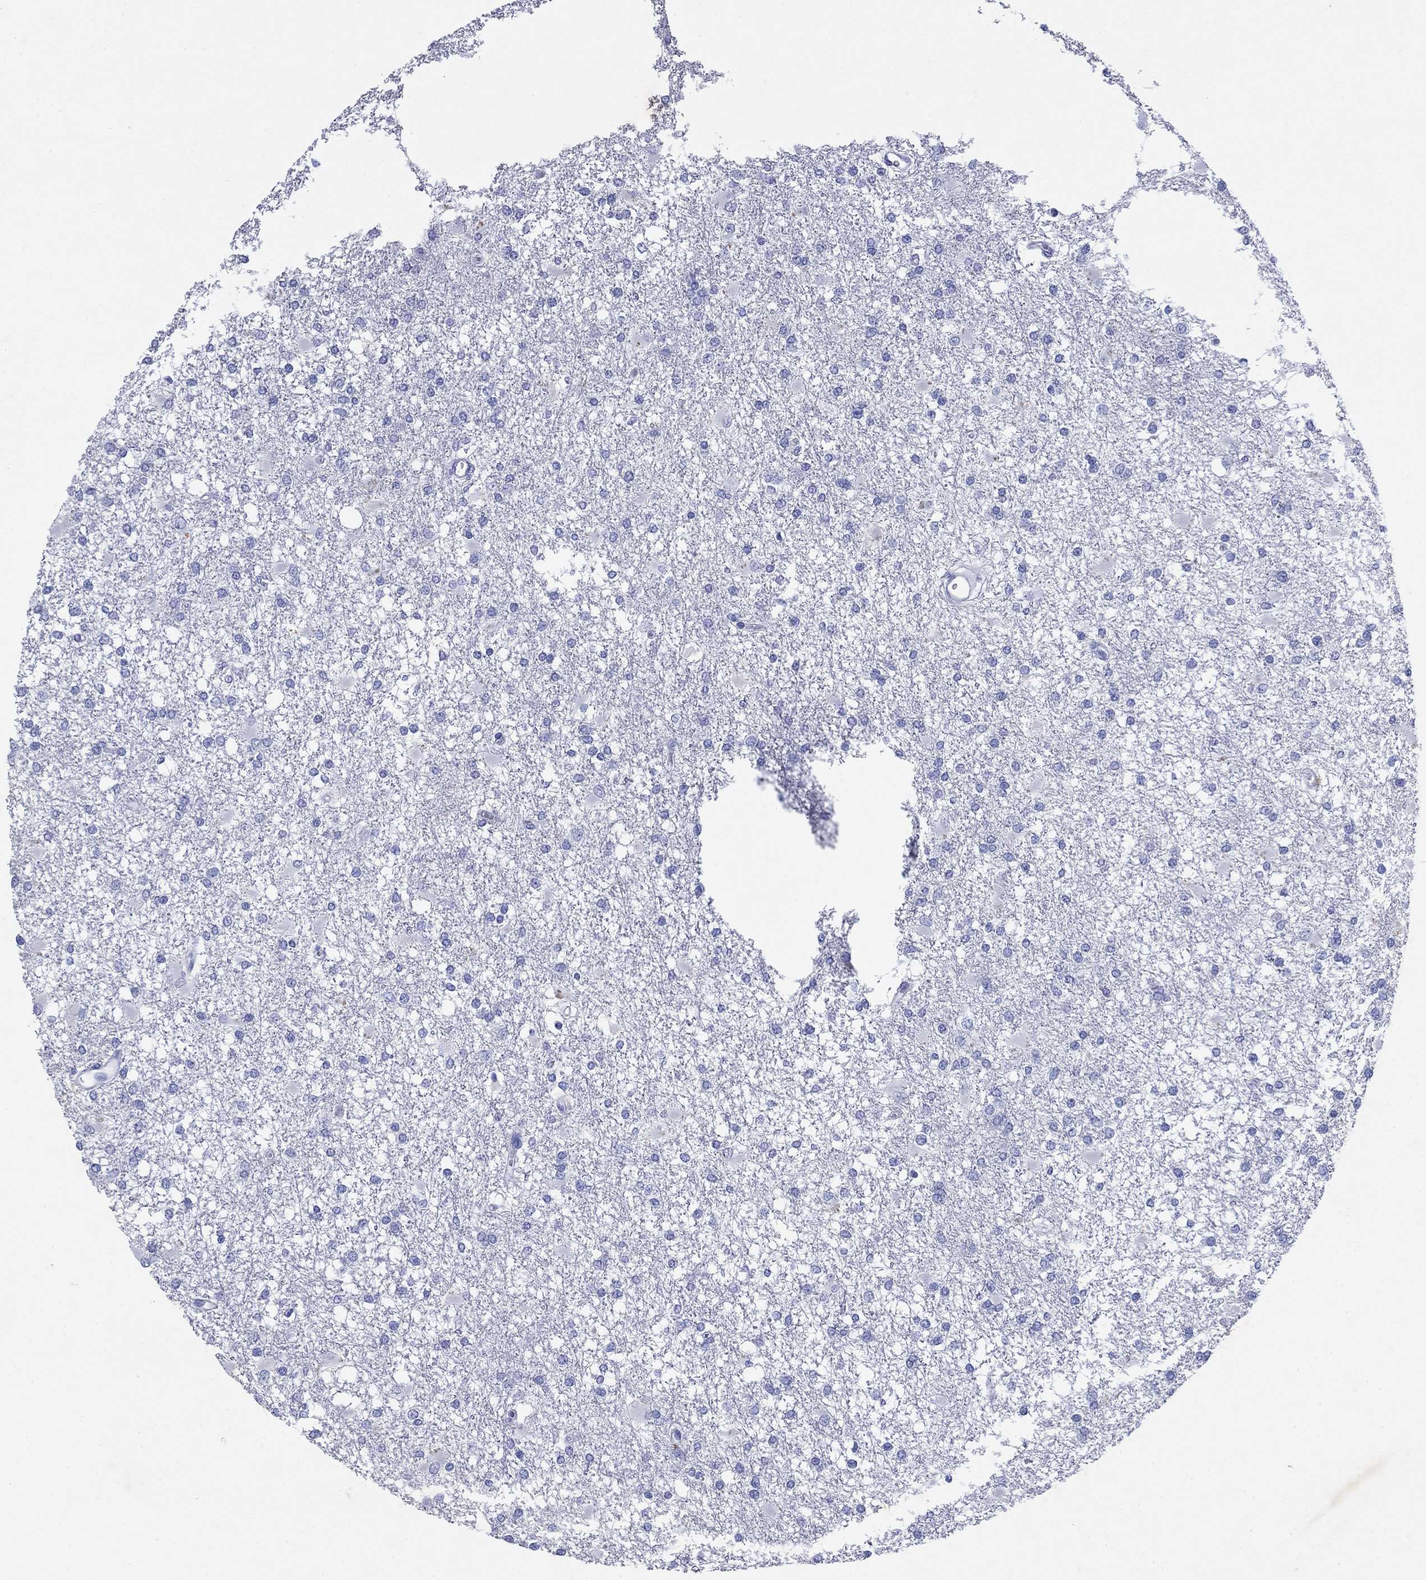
{"staining": {"intensity": "negative", "quantity": "none", "location": "none"}, "tissue": "glioma", "cell_type": "Tumor cells", "image_type": "cancer", "snomed": [{"axis": "morphology", "description": "Glioma, malignant, High grade"}, {"axis": "topography", "description": "Cerebral cortex"}], "caption": "Immunohistochemistry (IHC) photomicrograph of neoplastic tissue: malignant high-grade glioma stained with DAB (3,3'-diaminobenzidine) demonstrates no significant protein staining in tumor cells.", "gene": "AZU1", "patient": {"sex": "male", "age": 79}}